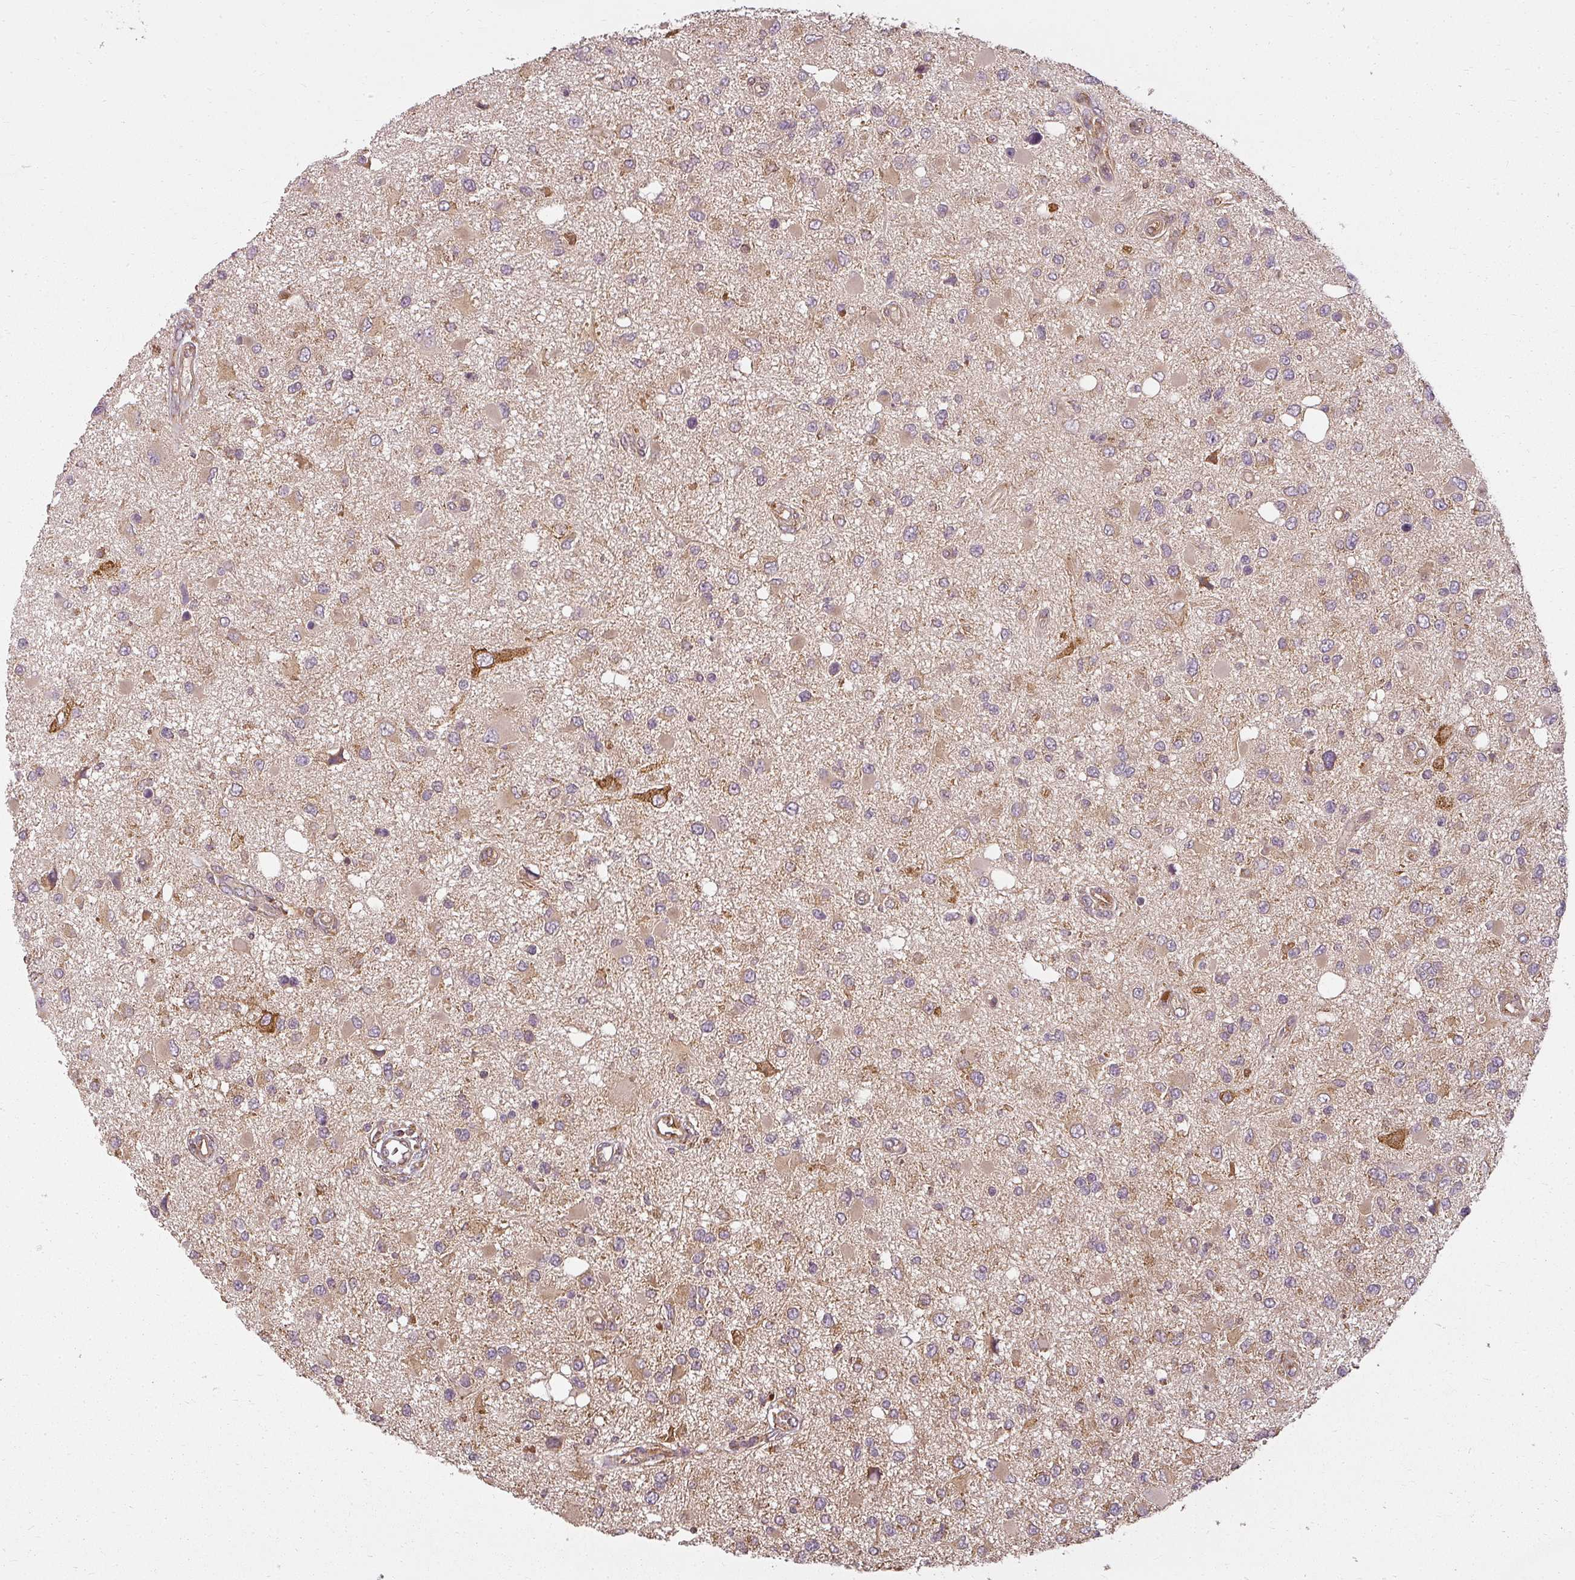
{"staining": {"intensity": "moderate", "quantity": "25%-75%", "location": "cytoplasmic/membranous"}, "tissue": "glioma", "cell_type": "Tumor cells", "image_type": "cancer", "snomed": [{"axis": "morphology", "description": "Glioma, malignant, High grade"}, {"axis": "topography", "description": "Brain"}], "caption": "Tumor cells exhibit medium levels of moderate cytoplasmic/membranous positivity in approximately 25%-75% of cells in glioma.", "gene": "RPL24", "patient": {"sex": "male", "age": 53}}